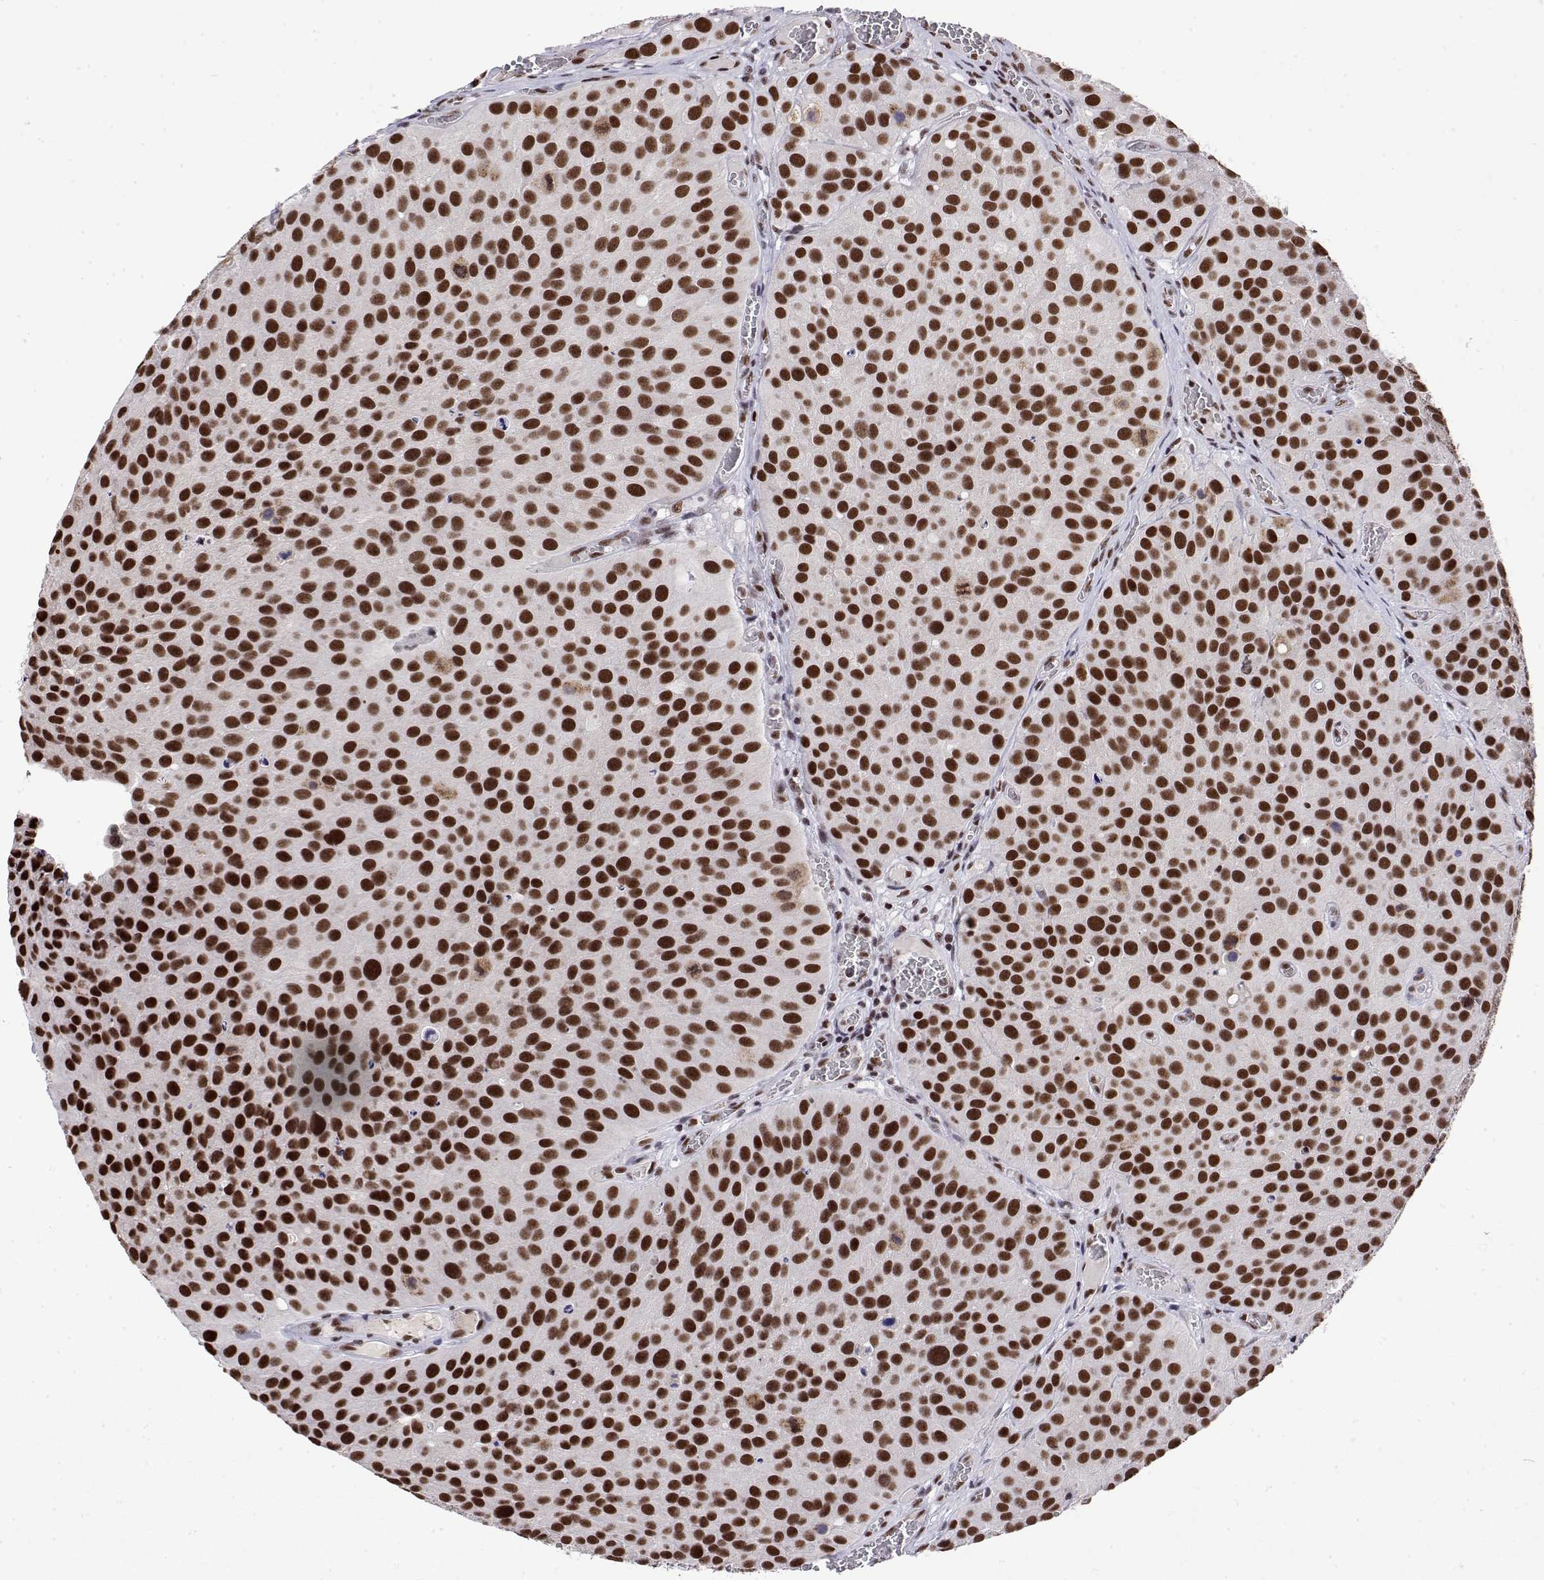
{"staining": {"intensity": "strong", "quantity": ">75%", "location": "nuclear"}, "tissue": "urothelial cancer", "cell_type": "Tumor cells", "image_type": "cancer", "snomed": [{"axis": "morphology", "description": "Urothelial carcinoma, Low grade"}, {"axis": "topography", "description": "Urinary bladder"}], "caption": "IHC image of neoplastic tissue: human low-grade urothelial carcinoma stained using immunohistochemistry (IHC) displays high levels of strong protein expression localized specifically in the nuclear of tumor cells, appearing as a nuclear brown color.", "gene": "POLDIP3", "patient": {"sex": "female", "age": 69}}